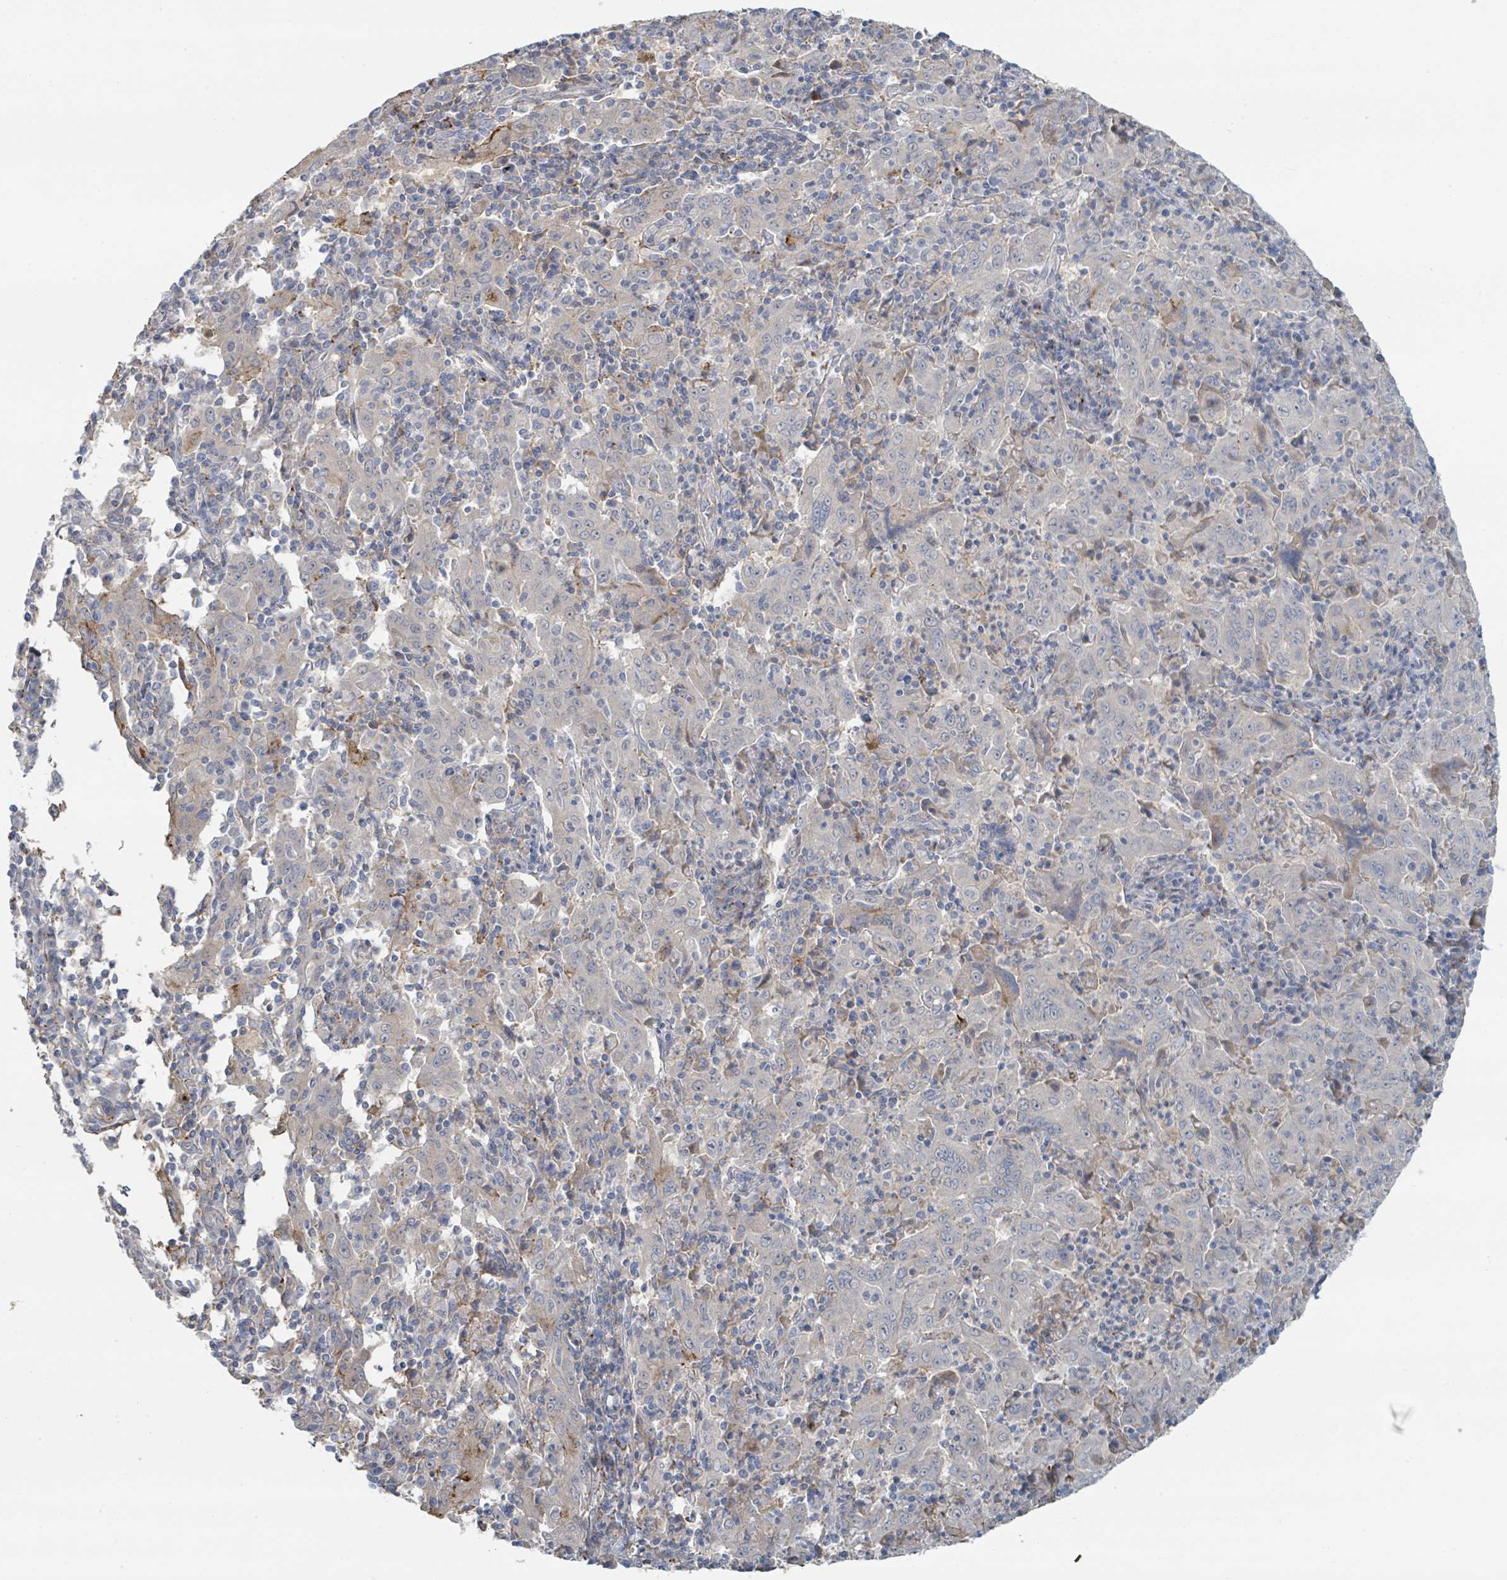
{"staining": {"intensity": "negative", "quantity": "none", "location": "none"}, "tissue": "pancreatic cancer", "cell_type": "Tumor cells", "image_type": "cancer", "snomed": [{"axis": "morphology", "description": "Adenocarcinoma, NOS"}, {"axis": "topography", "description": "Pancreas"}], "caption": "Tumor cells show no significant expression in pancreatic adenocarcinoma.", "gene": "LRRC42", "patient": {"sex": "male", "age": 63}}